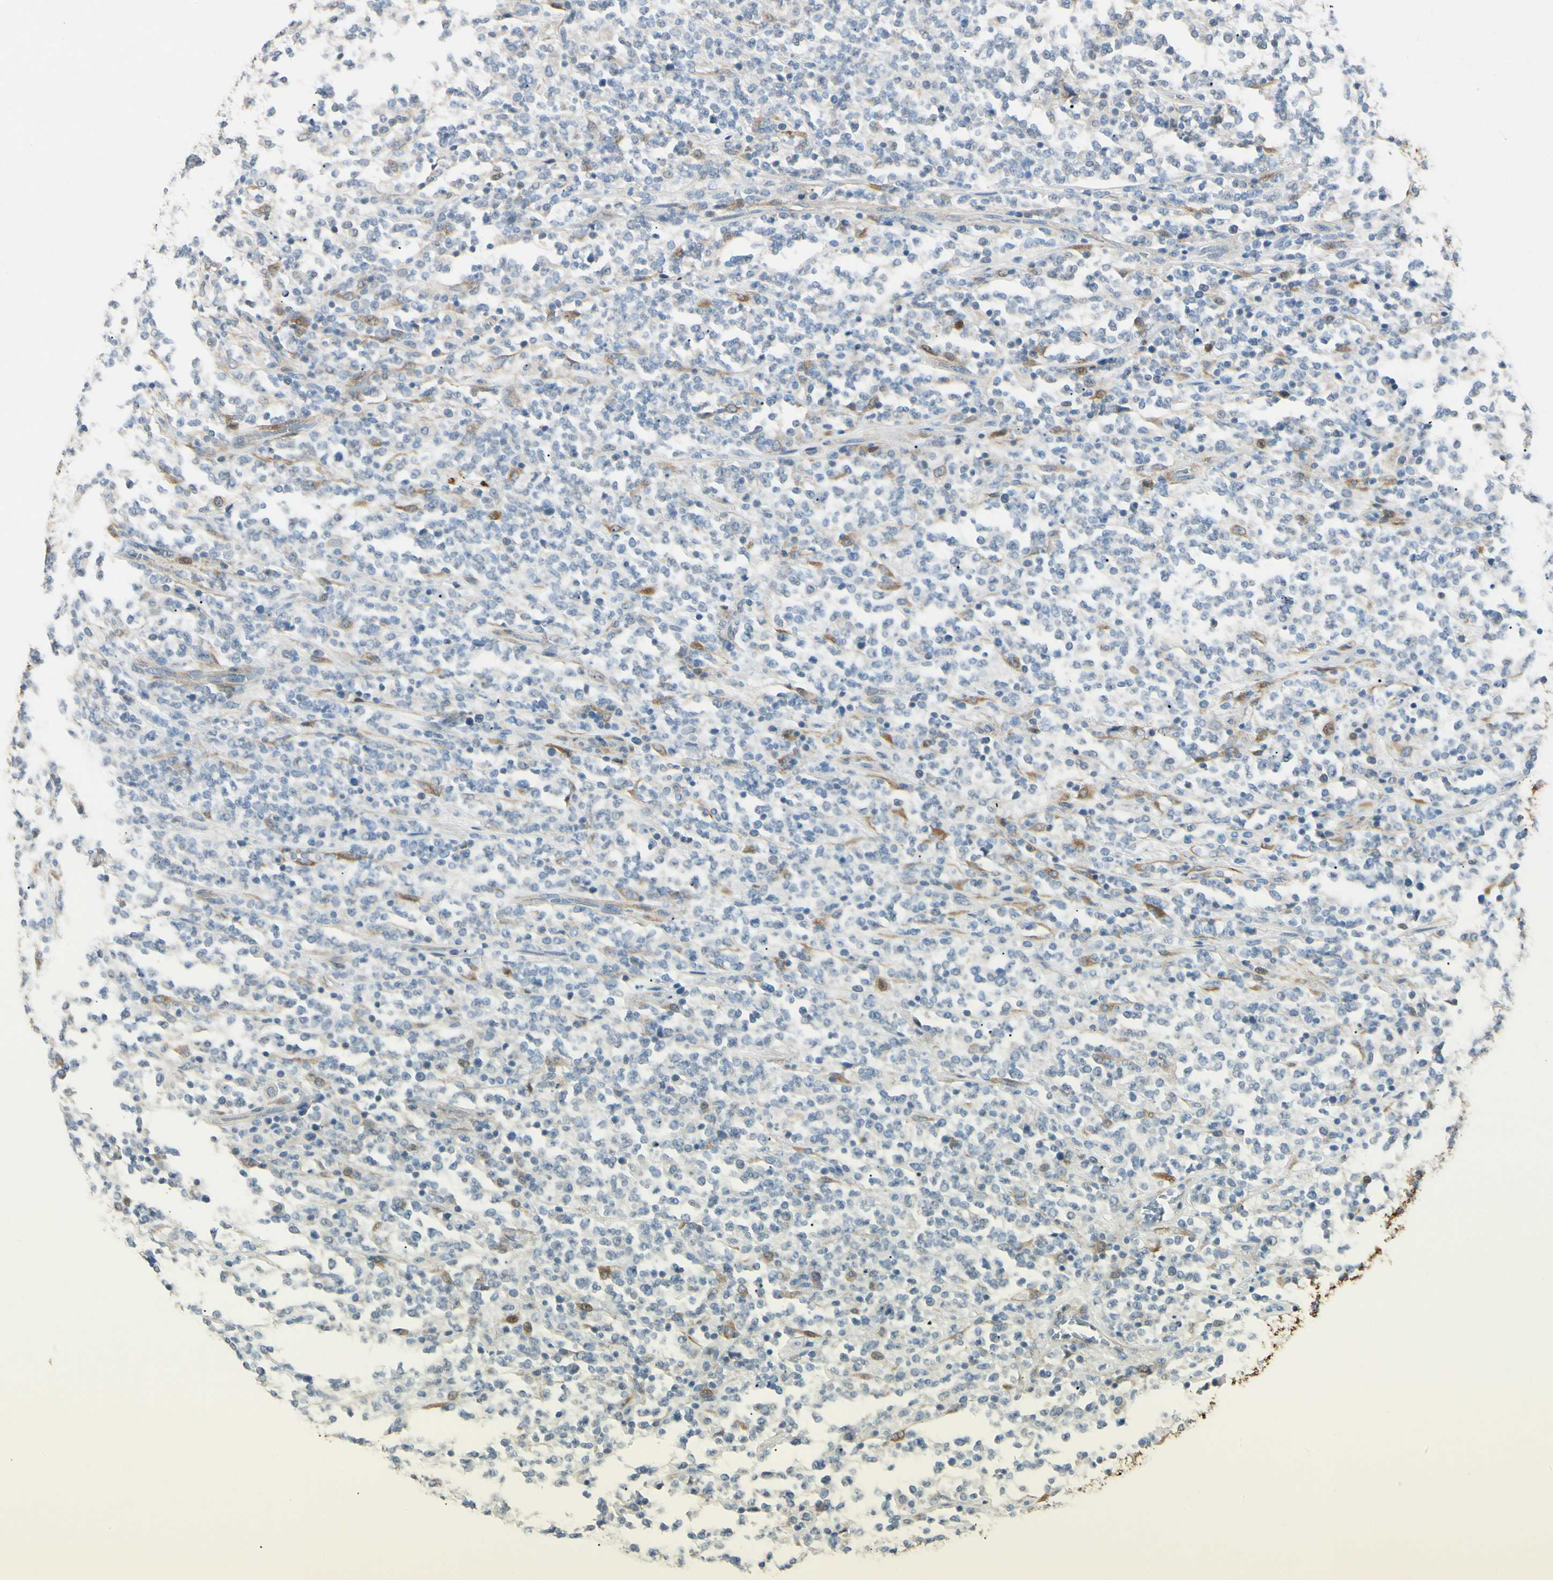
{"staining": {"intensity": "weak", "quantity": "<25%", "location": "cytoplasmic/membranous"}, "tissue": "lymphoma", "cell_type": "Tumor cells", "image_type": "cancer", "snomed": [{"axis": "morphology", "description": "Malignant lymphoma, non-Hodgkin's type, High grade"}, {"axis": "topography", "description": "Soft tissue"}], "caption": "Lymphoma was stained to show a protein in brown. There is no significant expression in tumor cells.", "gene": "AMPH", "patient": {"sex": "male", "age": 18}}